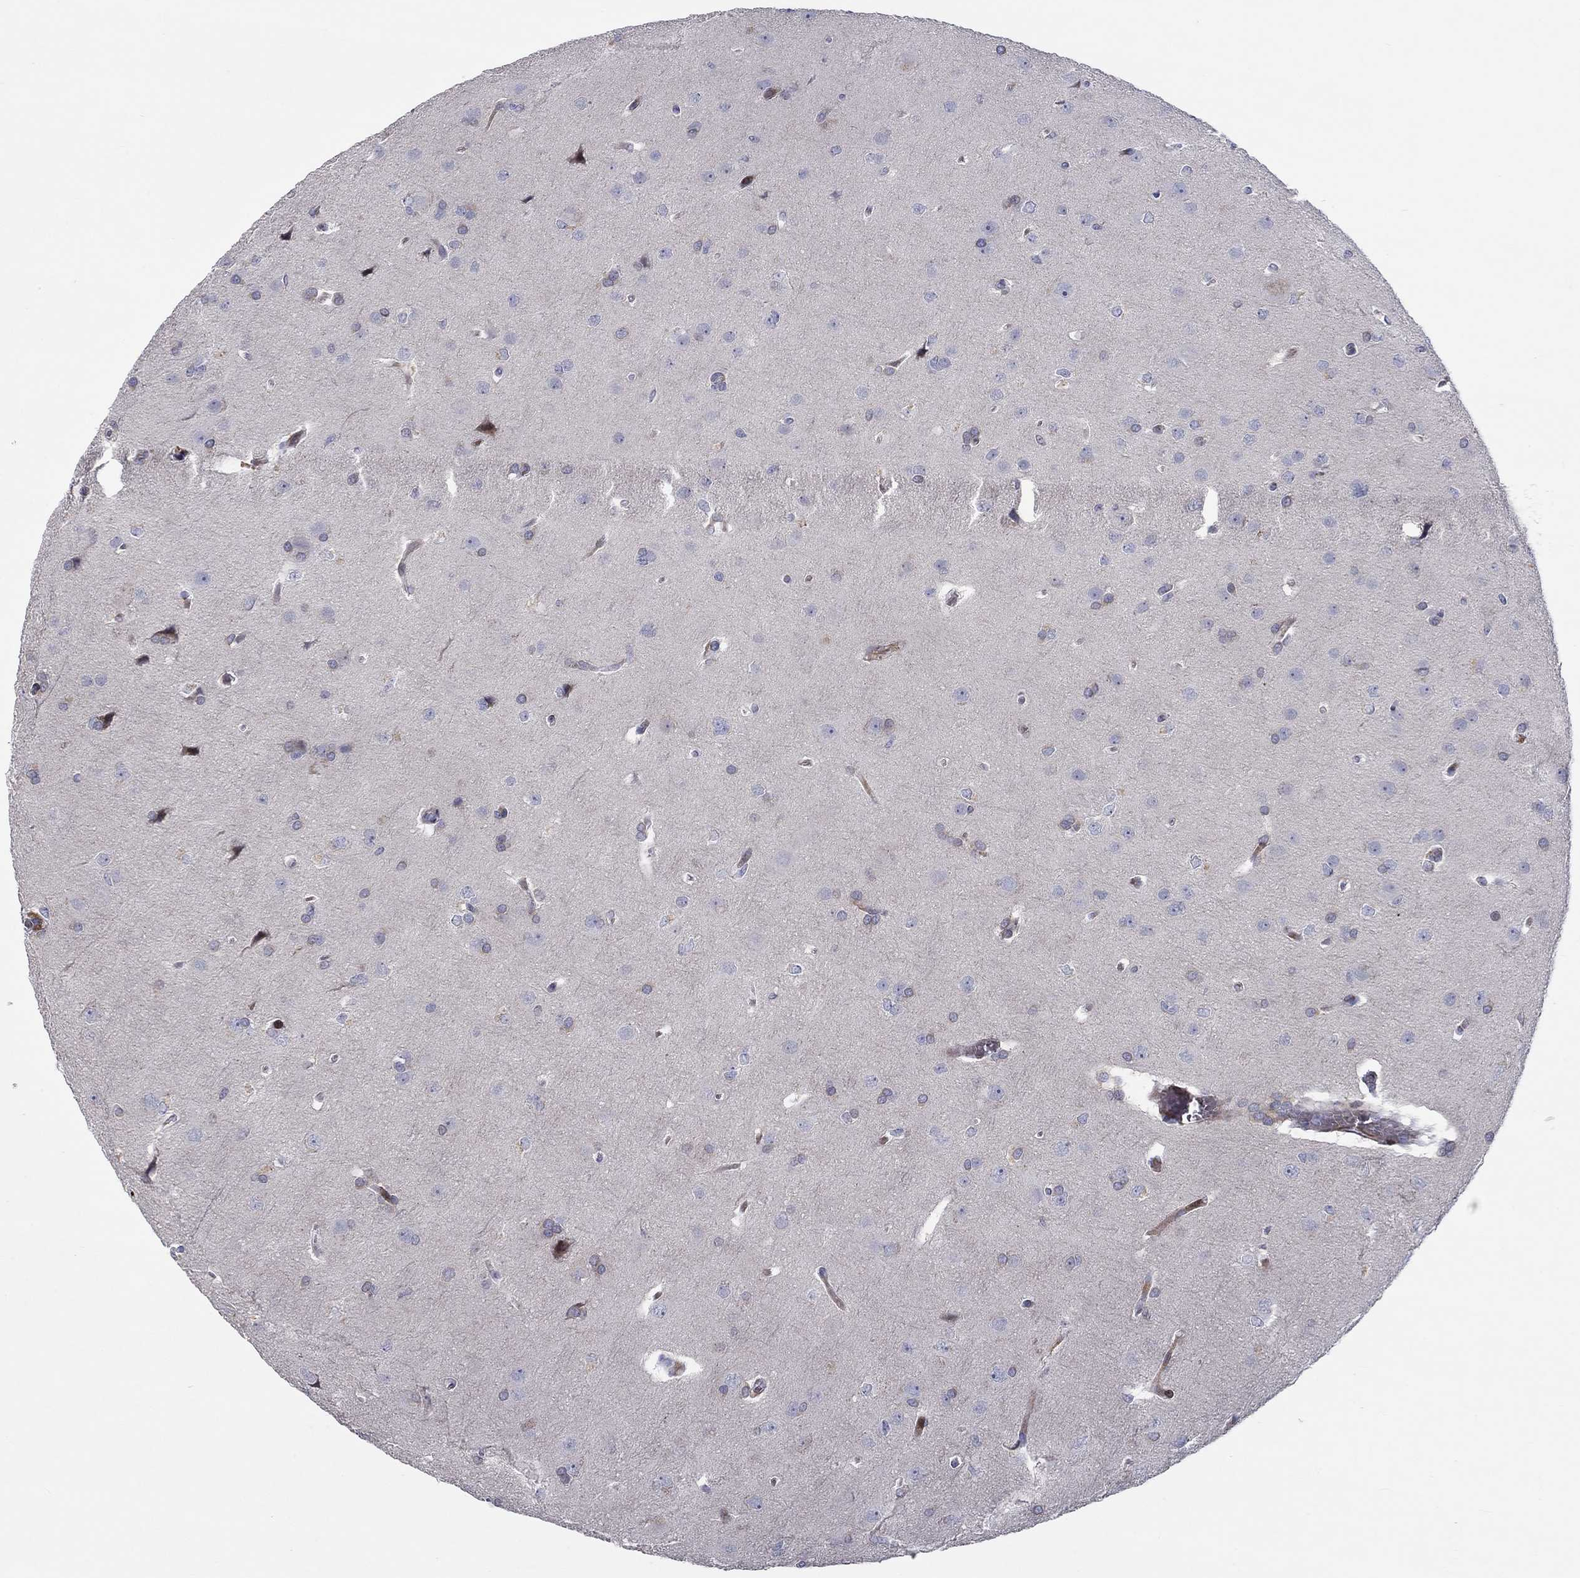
{"staining": {"intensity": "negative", "quantity": "none", "location": "none"}, "tissue": "glioma", "cell_type": "Tumor cells", "image_type": "cancer", "snomed": [{"axis": "morphology", "description": "Glioma, malignant, Low grade"}, {"axis": "topography", "description": "Brain"}], "caption": "Protein analysis of glioma shows no significant positivity in tumor cells.", "gene": "ARHGAP36", "patient": {"sex": "female", "age": 32}}